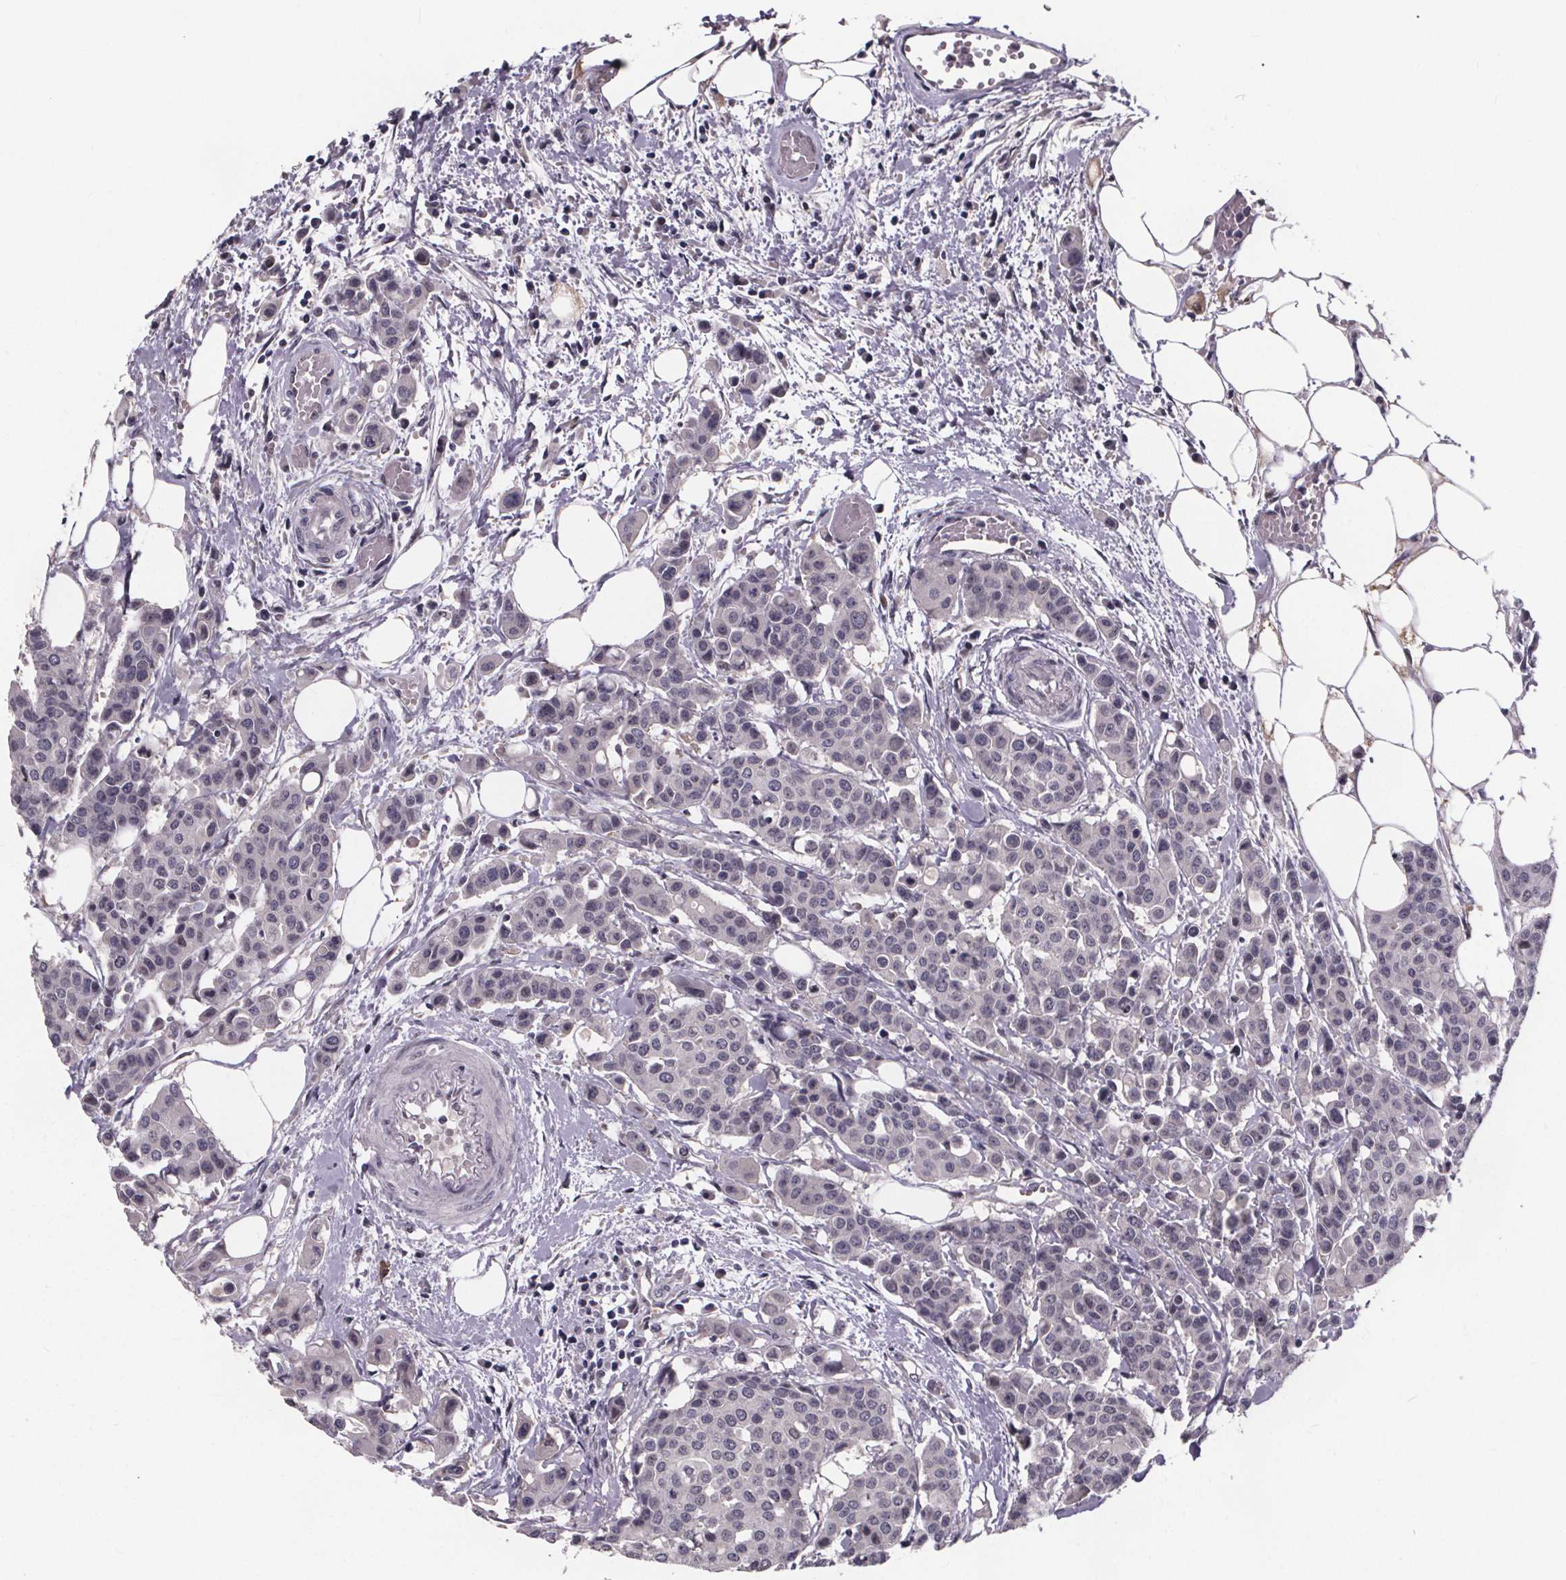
{"staining": {"intensity": "negative", "quantity": "none", "location": "none"}, "tissue": "carcinoid", "cell_type": "Tumor cells", "image_type": "cancer", "snomed": [{"axis": "morphology", "description": "Carcinoid, malignant, NOS"}, {"axis": "topography", "description": "Colon"}], "caption": "Tumor cells are negative for brown protein staining in carcinoid.", "gene": "FAM181B", "patient": {"sex": "male", "age": 81}}